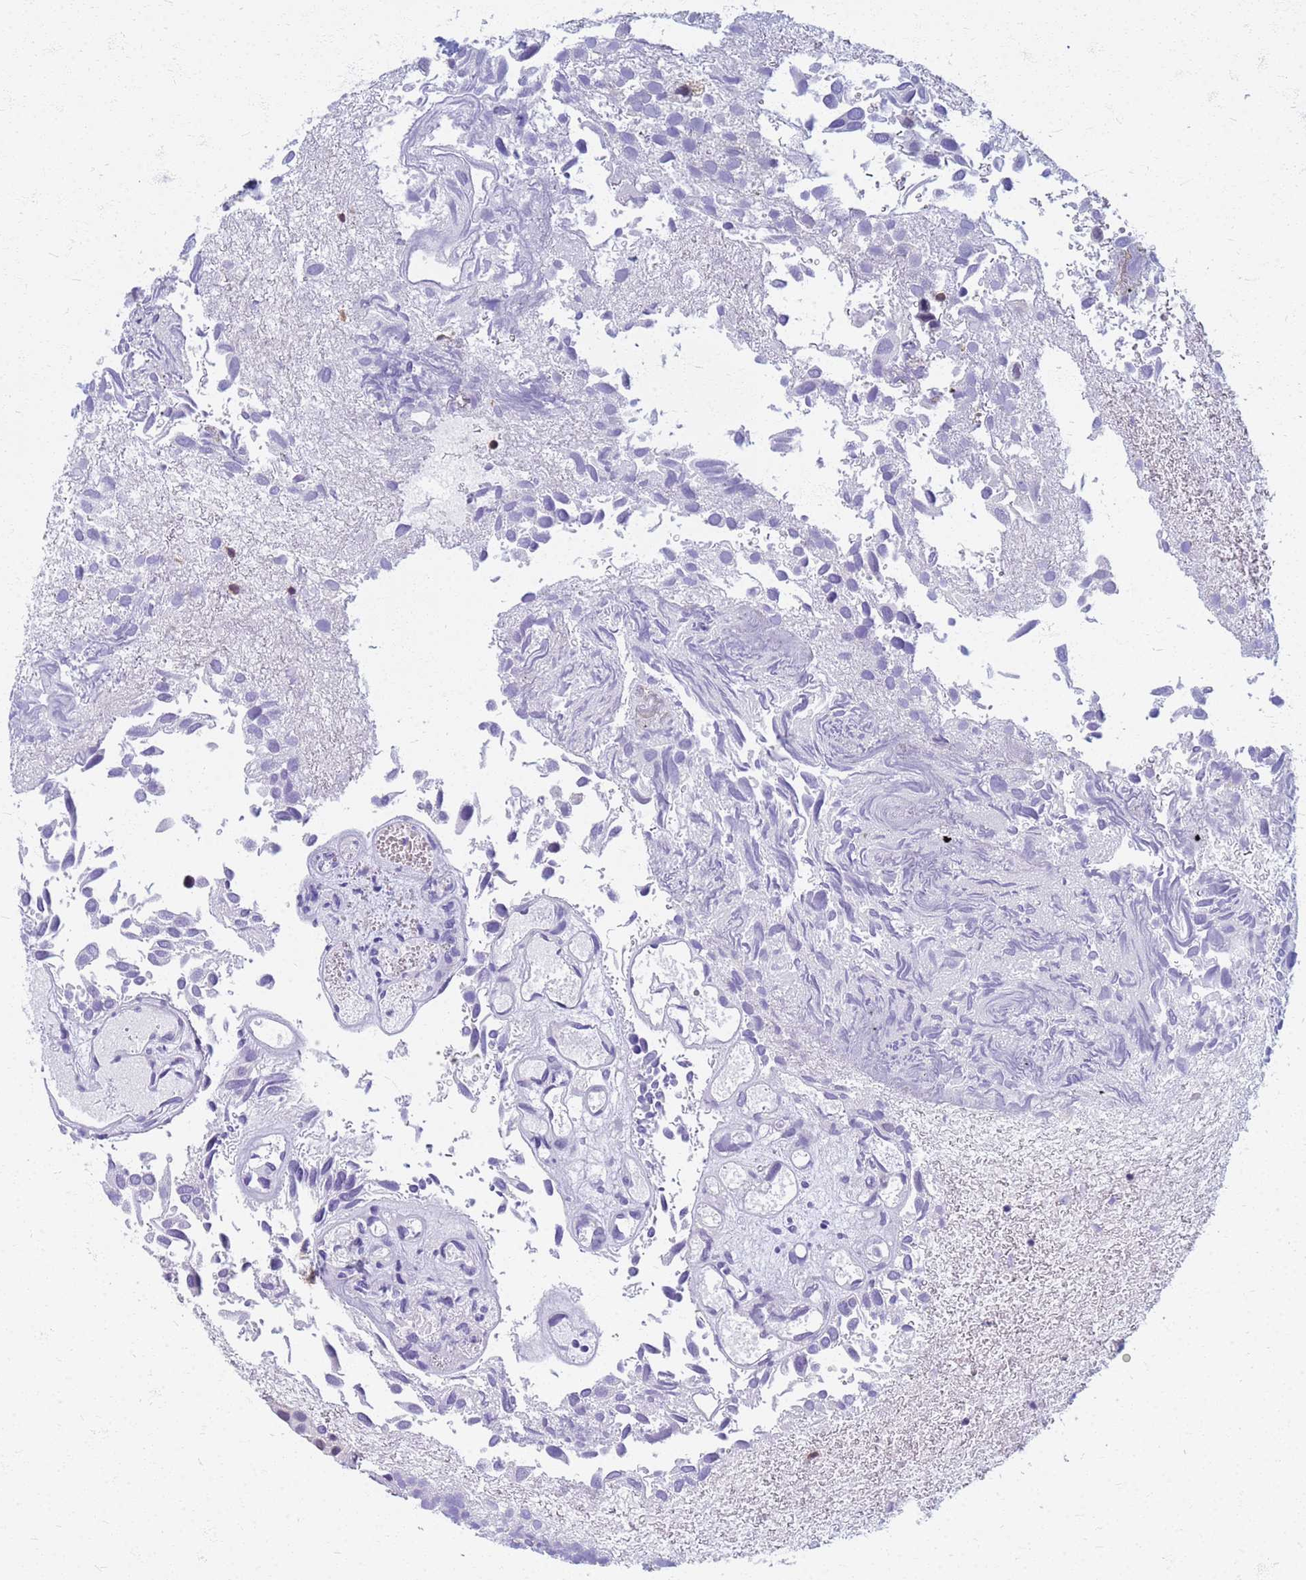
{"staining": {"intensity": "negative", "quantity": "none", "location": "none"}, "tissue": "urothelial cancer", "cell_type": "Tumor cells", "image_type": "cancer", "snomed": [{"axis": "morphology", "description": "Urothelial carcinoma, Low grade"}, {"axis": "topography", "description": "Urinary bladder"}], "caption": "The immunohistochemistry (IHC) histopathology image has no significant staining in tumor cells of low-grade urothelial carcinoma tissue.", "gene": "ATP6V1E1", "patient": {"sex": "male", "age": 88}}